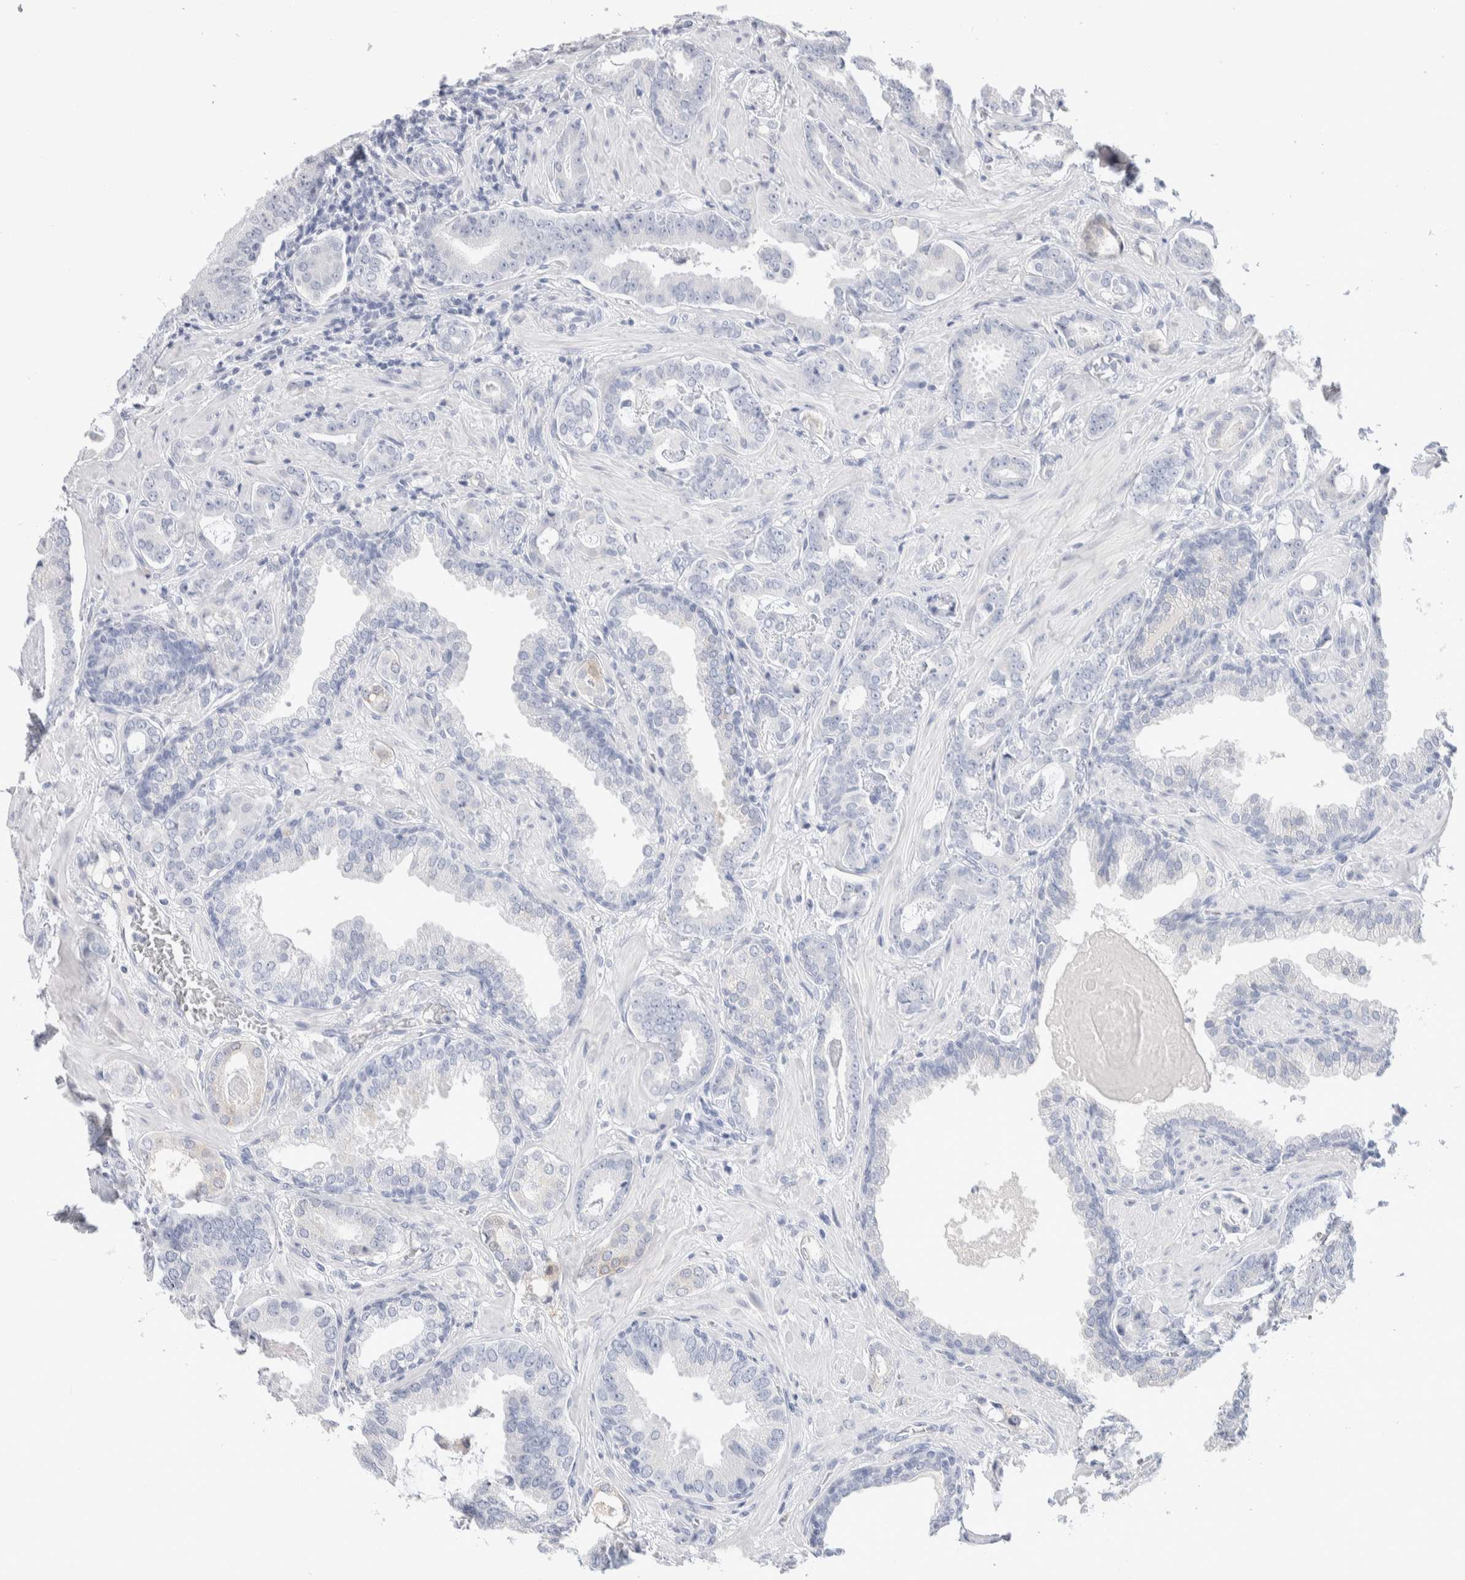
{"staining": {"intensity": "negative", "quantity": "none", "location": "none"}, "tissue": "prostate cancer", "cell_type": "Tumor cells", "image_type": "cancer", "snomed": [{"axis": "morphology", "description": "Adenocarcinoma, Low grade"}, {"axis": "topography", "description": "Prostate"}], "caption": "There is no significant positivity in tumor cells of adenocarcinoma (low-grade) (prostate).", "gene": "GDA", "patient": {"sex": "male", "age": 53}}